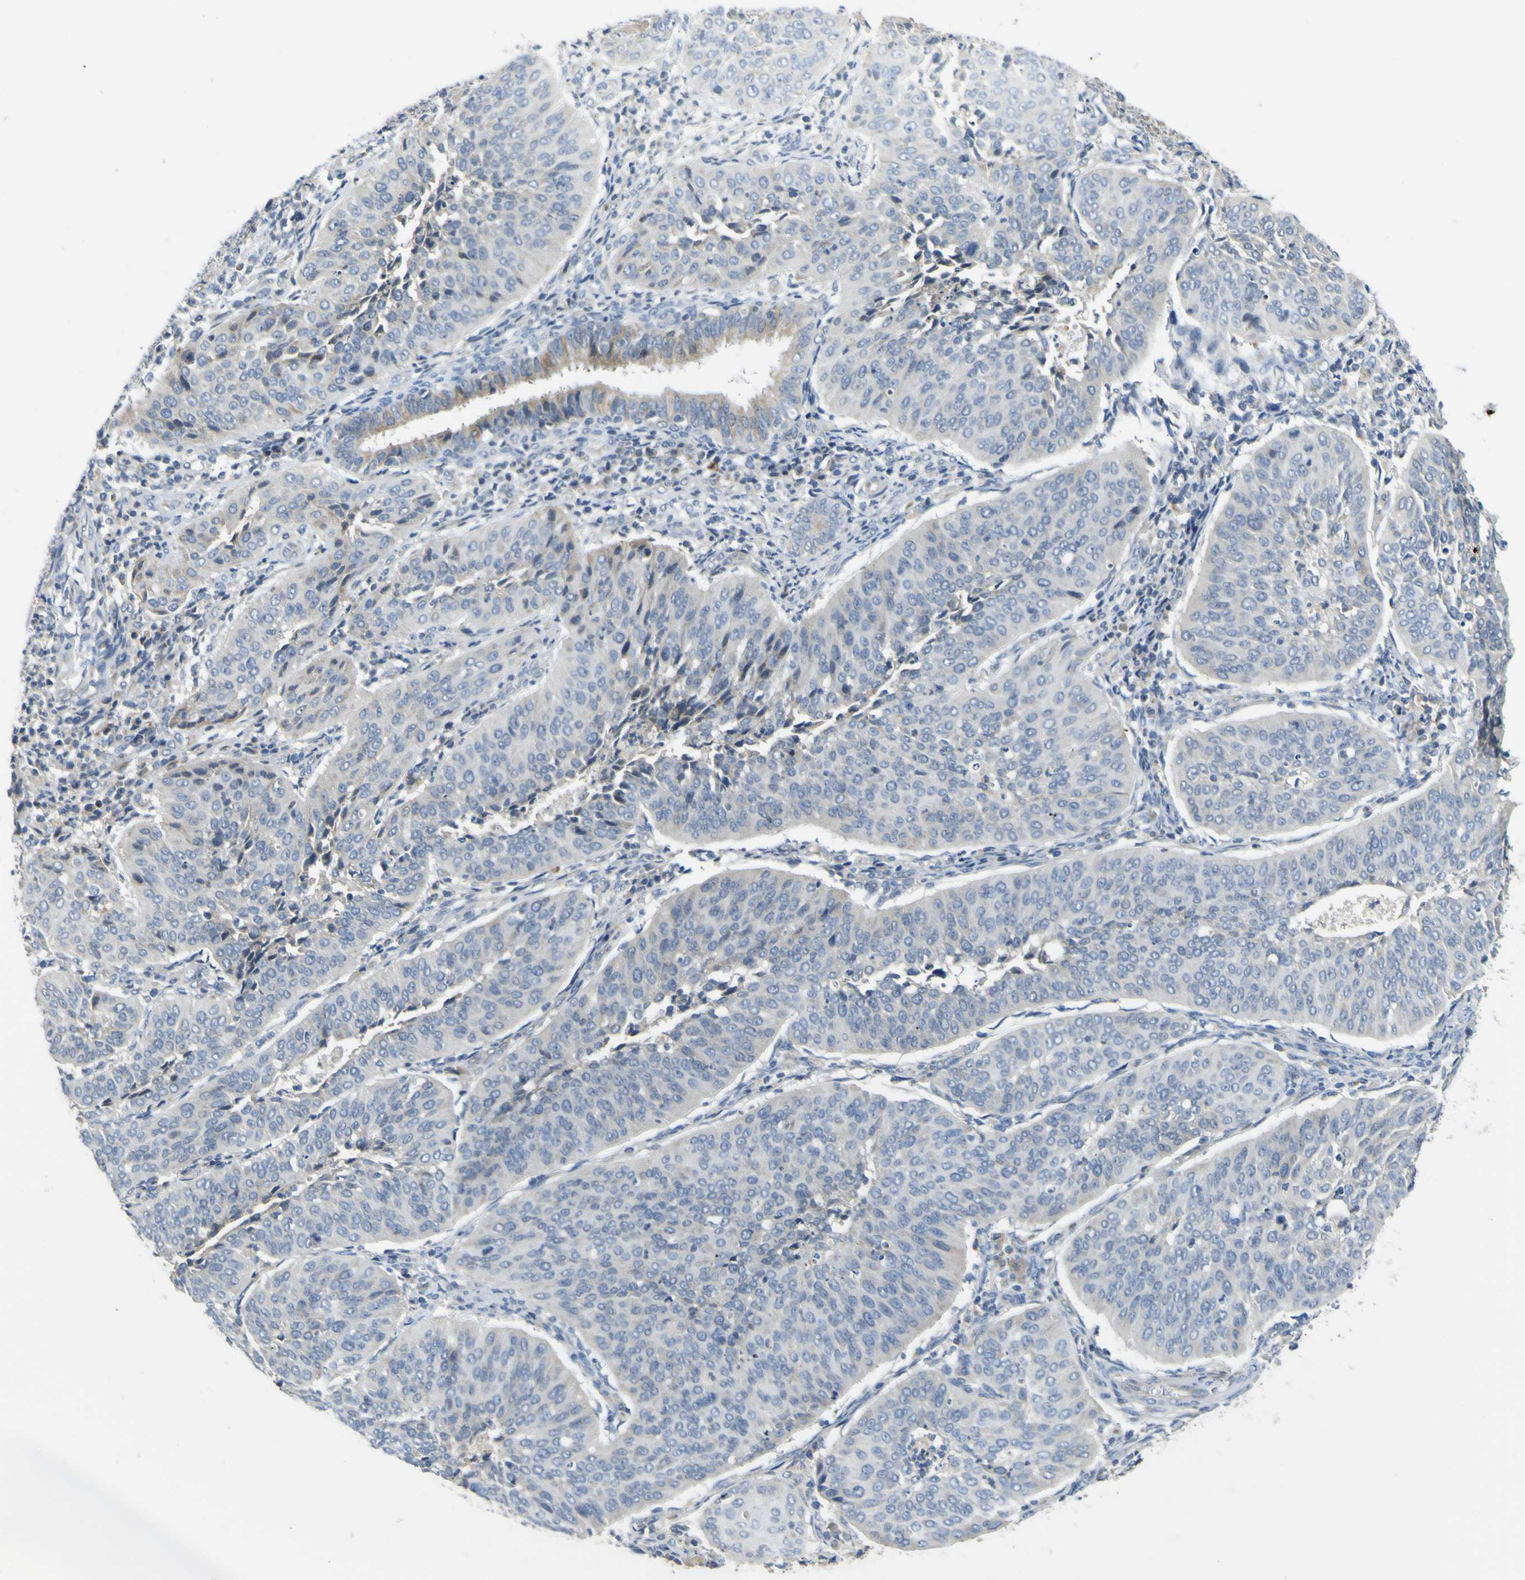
{"staining": {"intensity": "weak", "quantity": "<25%", "location": "cytoplasmic/membranous"}, "tissue": "cervical cancer", "cell_type": "Tumor cells", "image_type": "cancer", "snomed": [{"axis": "morphology", "description": "Normal tissue, NOS"}, {"axis": "morphology", "description": "Squamous cell carcinoma, NOS"}, {"axis": "topography", "description": "Cervix"}], "caption": "Cervical cancer stained for a protein using immunohistochemistry (IHC) demonstrates no staining tumor cells.", "gene": "LDLR", "patient": {"sex": "female", "age": 39}}